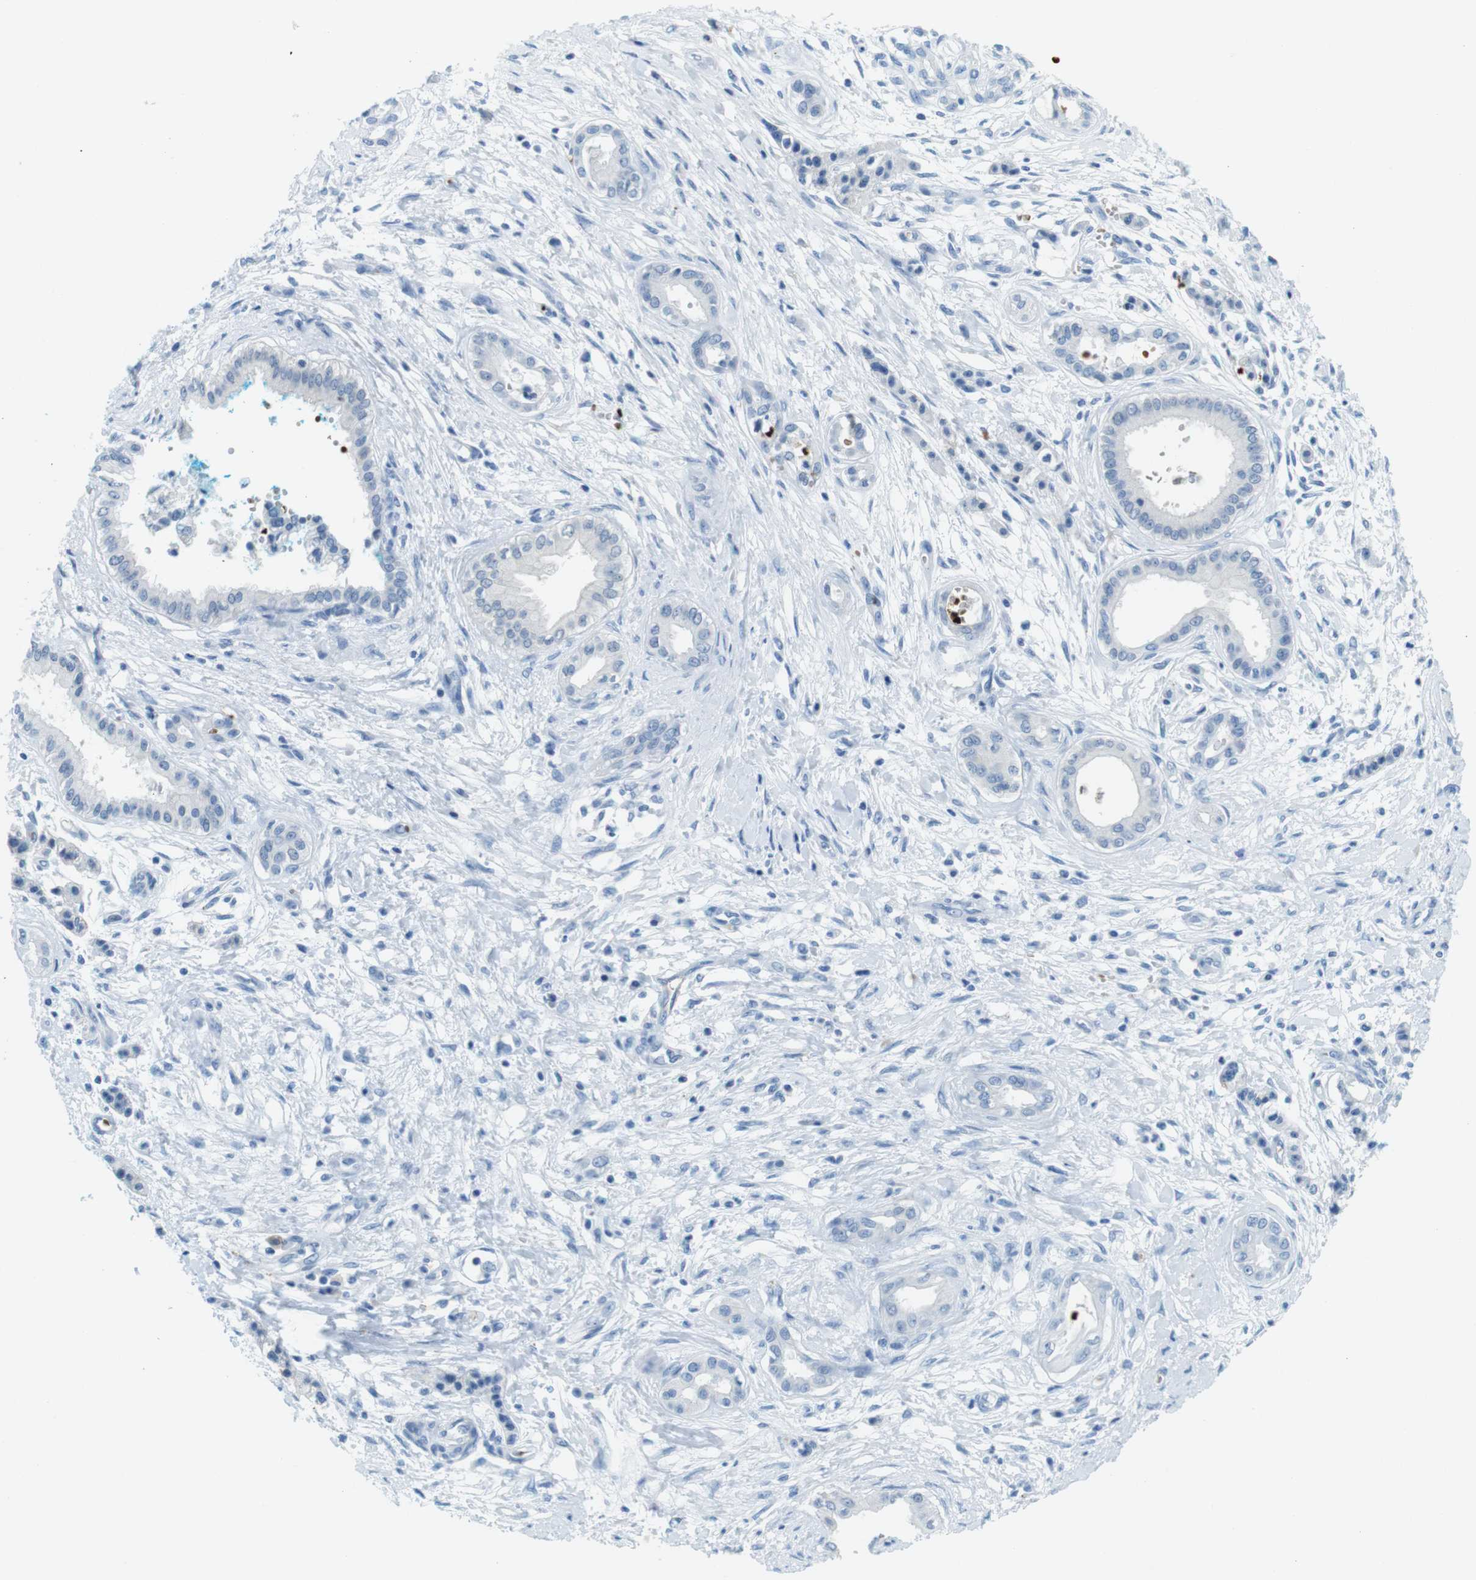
{"staining": {"intensity": "negative", "quantity": "none", "location": "none"}, "tissue": "pancreatic cancer", "cell_type": "Tumor cells", "image_type": "cancer", "snomed": [{"axis": "morphology", "description": "Adenocarcinoma, NOS"}, {"axis": "topography", "description": "Pancreas"}], "caption": "Immunohistochemical staining of human pancreatic cancer (adenocarcinoma) shows no significant positivity in tumor cells.", "gene": "TFAP2C", "patient": {"sex": "male", "age": 56}}